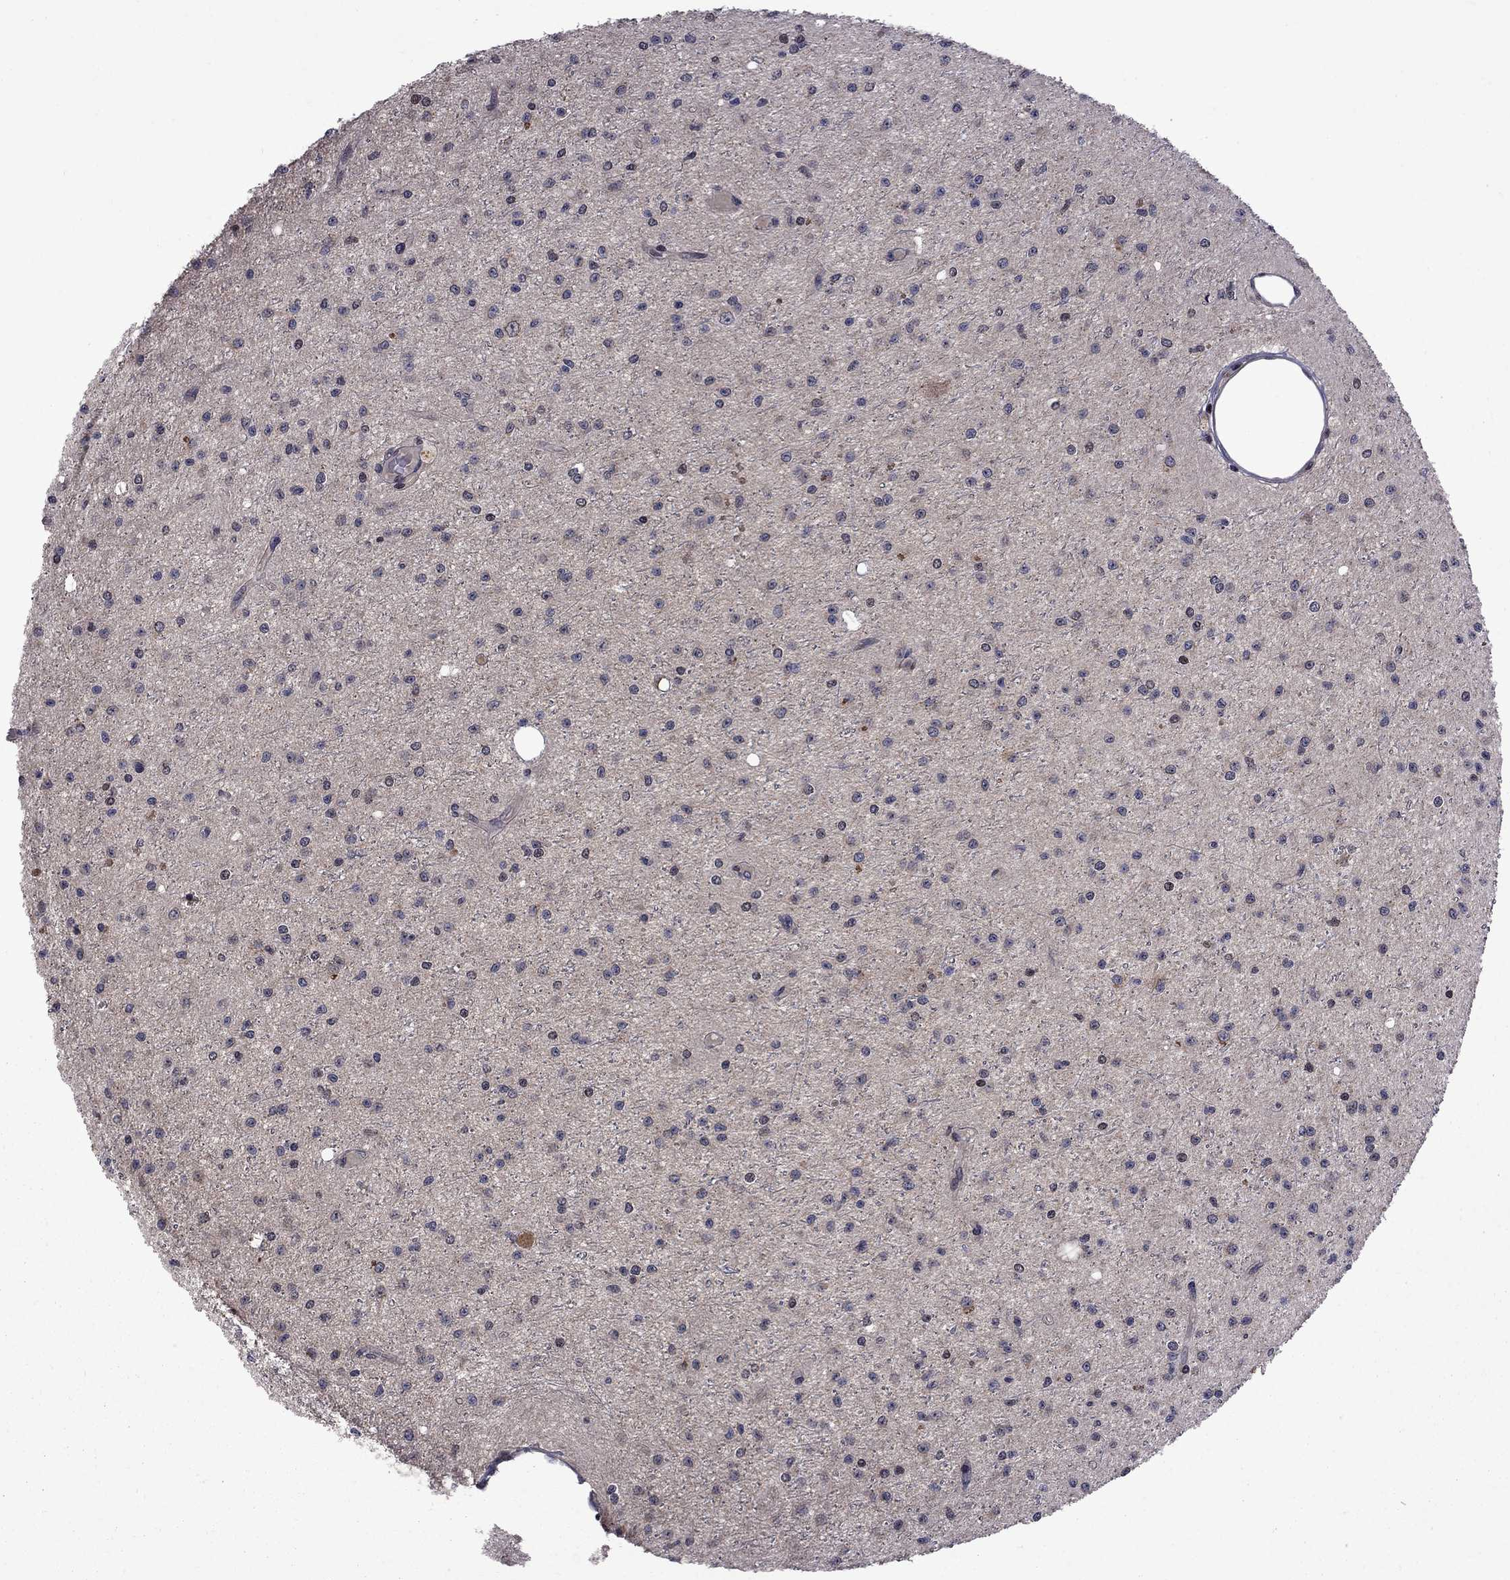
{"staining": {"intensity": "weak", "quantity": "<25%", "location": "cytoplasmic/membranous"}, "tissue": "glioma", "cell_type": "Tumor cells", "image_type": "cancer", "snomed": [{"axis": "morphology", "description": "Glioma, malignant, Low grade"}, {"axis": "topography", "description": "Brain"}], "caption": "A high-resolution photomicrograph shows immunohistochemistry staining of low-grade glioma (malignant), which shows no significant expression in tumor cells.", "gene": "IPP", "patient": {"sex": "male", "age": 27}}